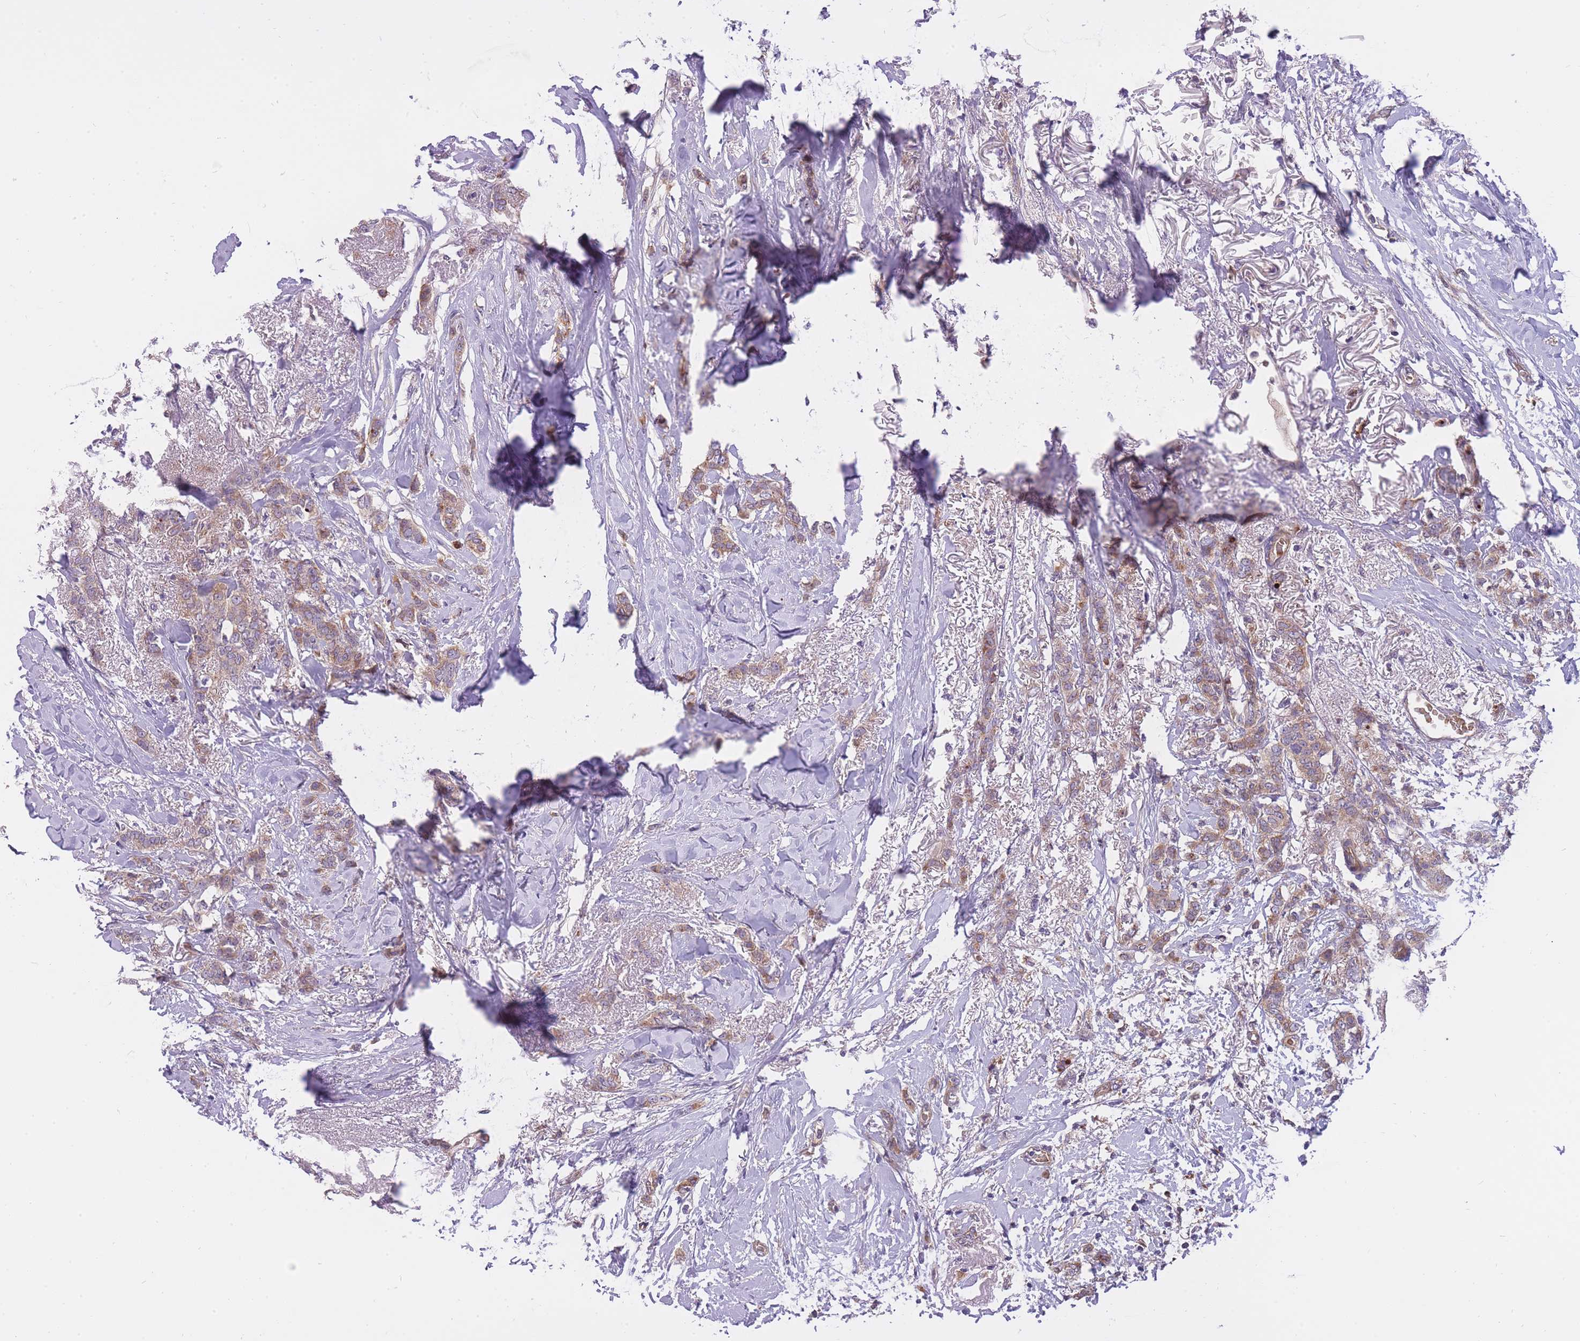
{"staining": {"intensity": "weak", "quantity": ">75%", "location": "cytoplasmic/membranous"}, "tissue": "breast cancer", "cell_type": "Tumor cells", "image_type": "cancer", "snomed": [{"axis": "morphology", "description": "Duct carcinoma"}, {"axis": "topography", "description": "Breast"}], "caption": "Weak cytoplasmic/membranous expression for a protein is seen in about >75% of tumor cells of breast cancer (intraductal carcinoma) using immunohistochemistry (IHC).", "gene": "CRYGN", "patient": {"sex": "female", "age": 72}}